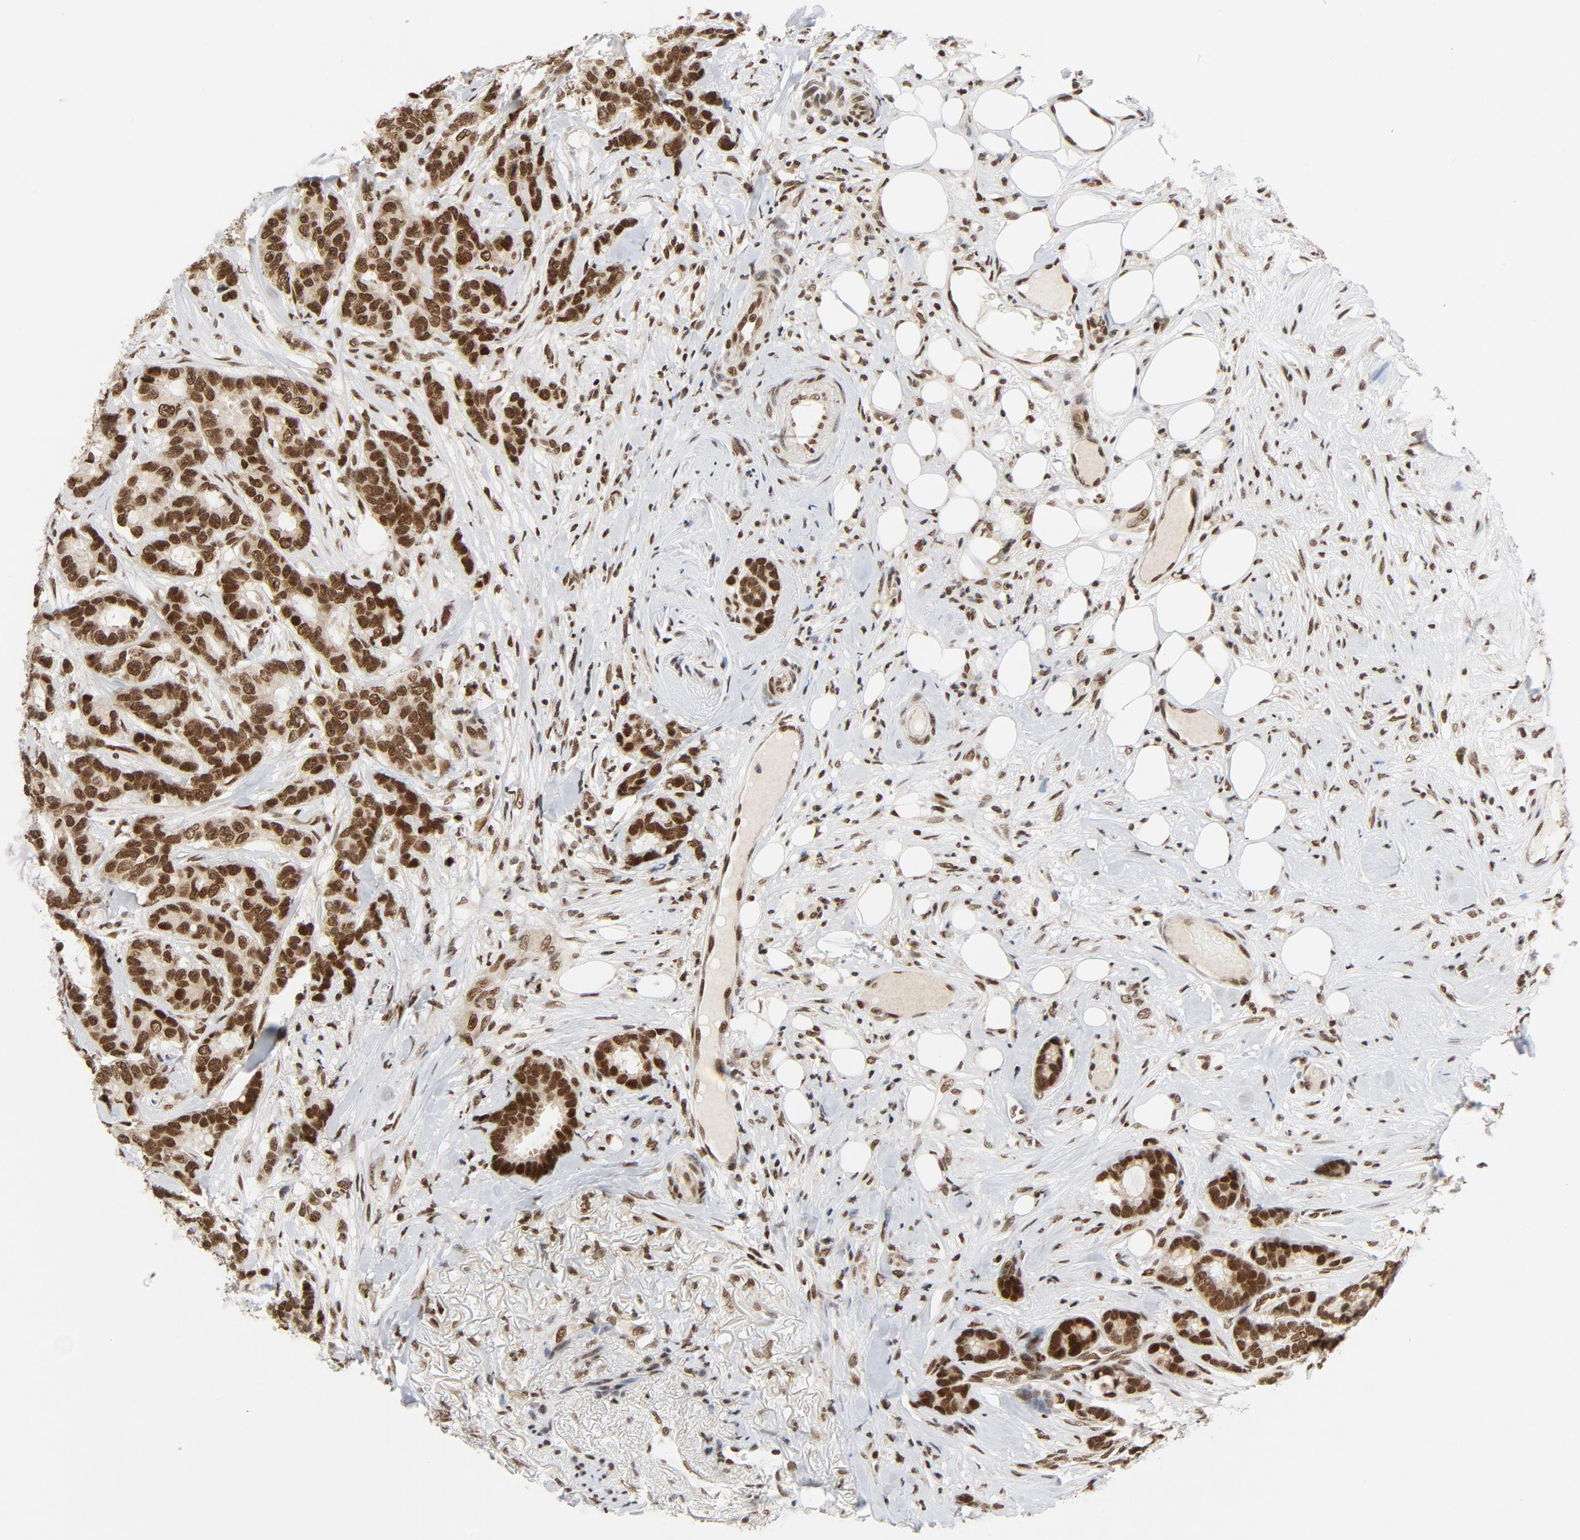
{"staining": {"intensity": "strong", "quantity": ">75%", "location": "nuclear"}, "tissue": "breast cancer", "cell_type": "Tumor cells", "image_type": "cancer", "snomed": [{"axis": "morphology", "description": "Duct carcinoma"}, {"axis": "topography", "description": "Breast"}], "caption": "Infiltrating ductal carcinoma (breast) stained with a protein marker shows strong staining in tumor cells.", "gene": "ERCC1", "patient": {"sex": "female", "age": 87}}